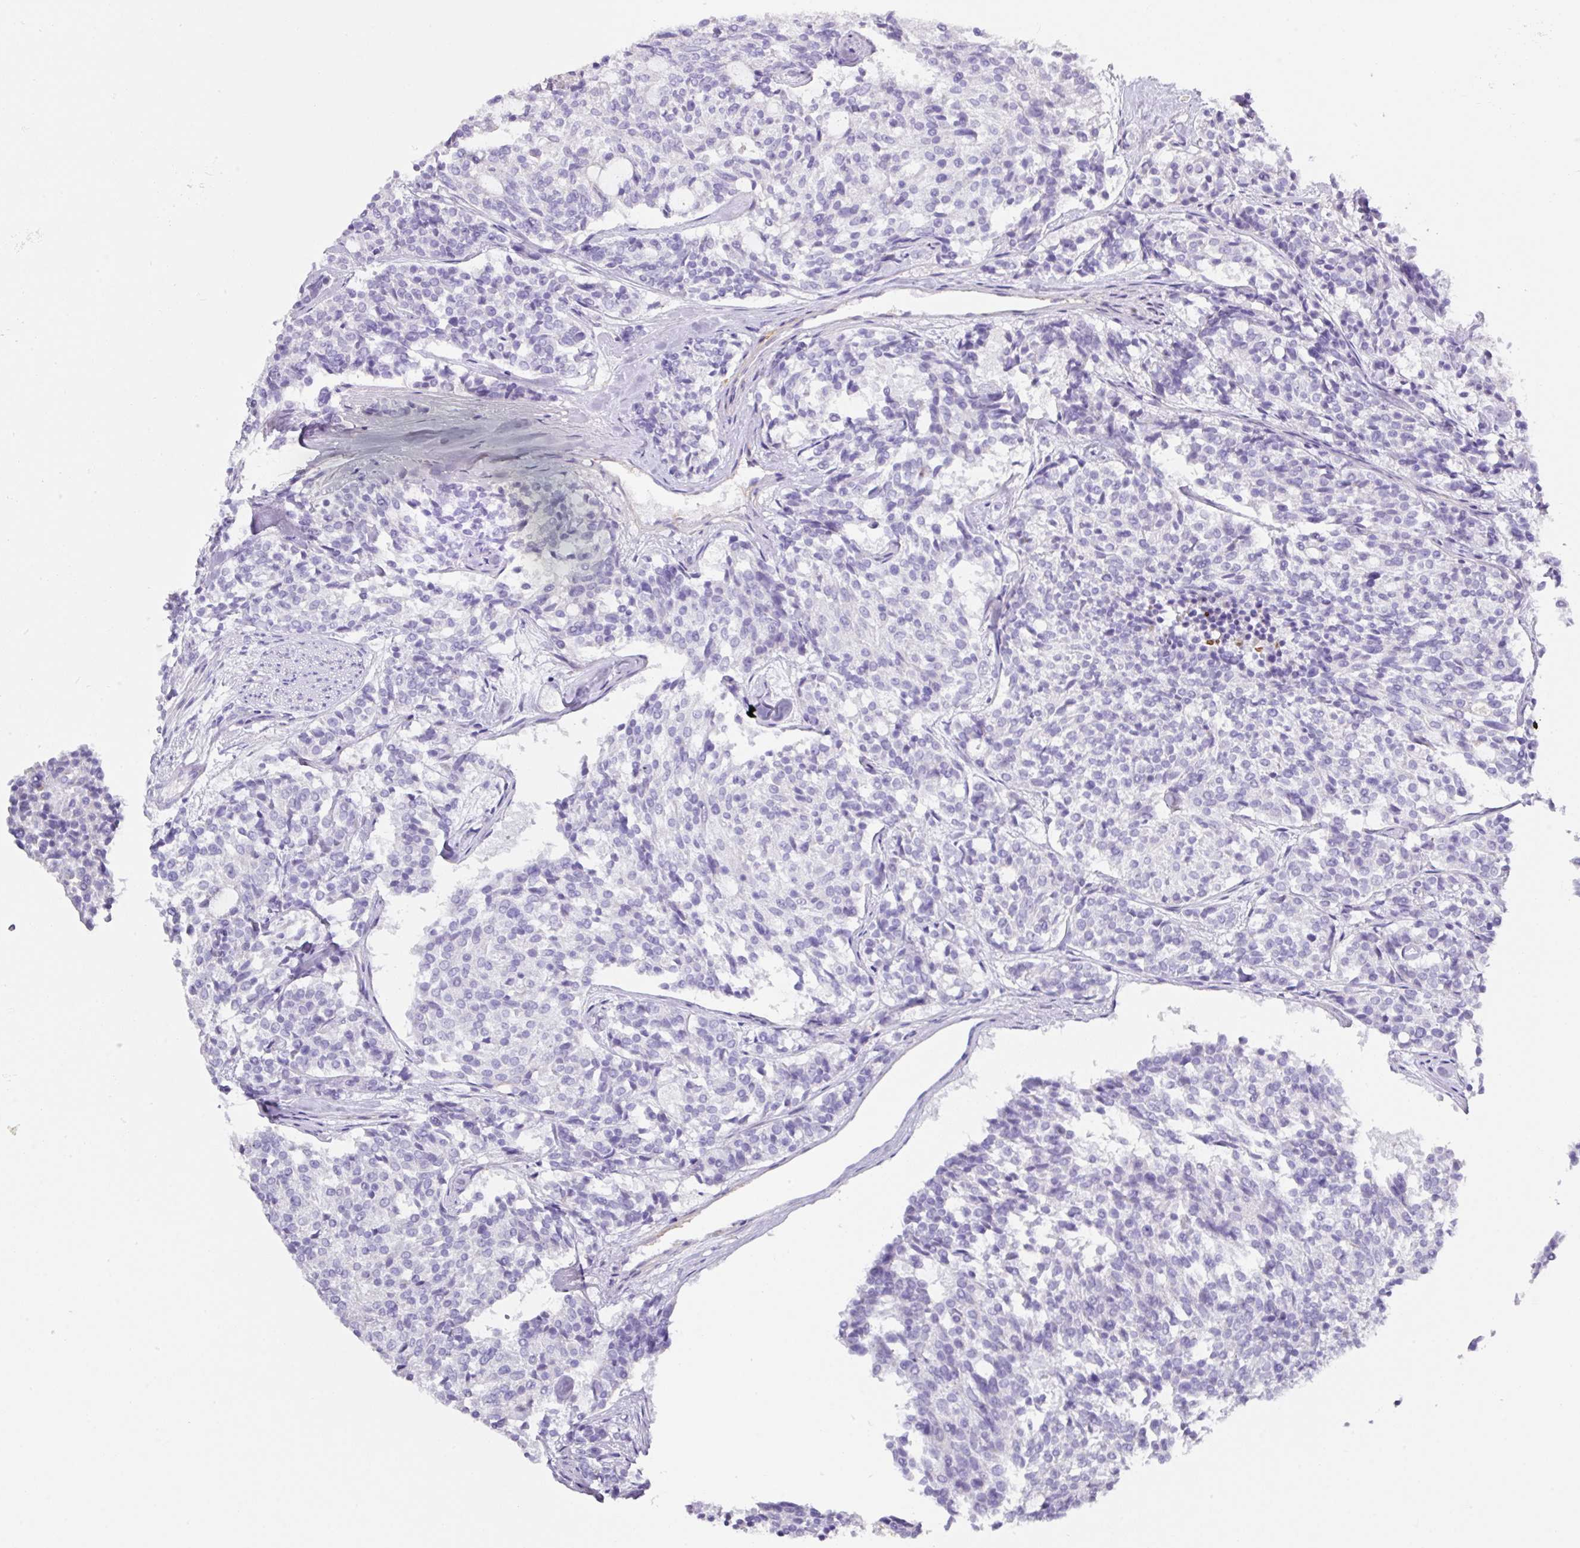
{"staining": {"intensity": "negative", "quantity": "none", "location": "none"}, "tissue": "carcinoid", "cell_type": "Tumor cells", "image_type": "cancer", "snomed": [{"axis": "morphology", "description": "Carcinoid, malignant, NOS"}, {"axis": "topography", "description": "Pancreas"}], "caption": "An immunohistochemistry photomicrograph of carcinoid (malignant) is shown. There is no staining in tumor cells of carcinoid (malignant).", "gene": "TARM1", "patient": {"sex": "female", "age": 54}}